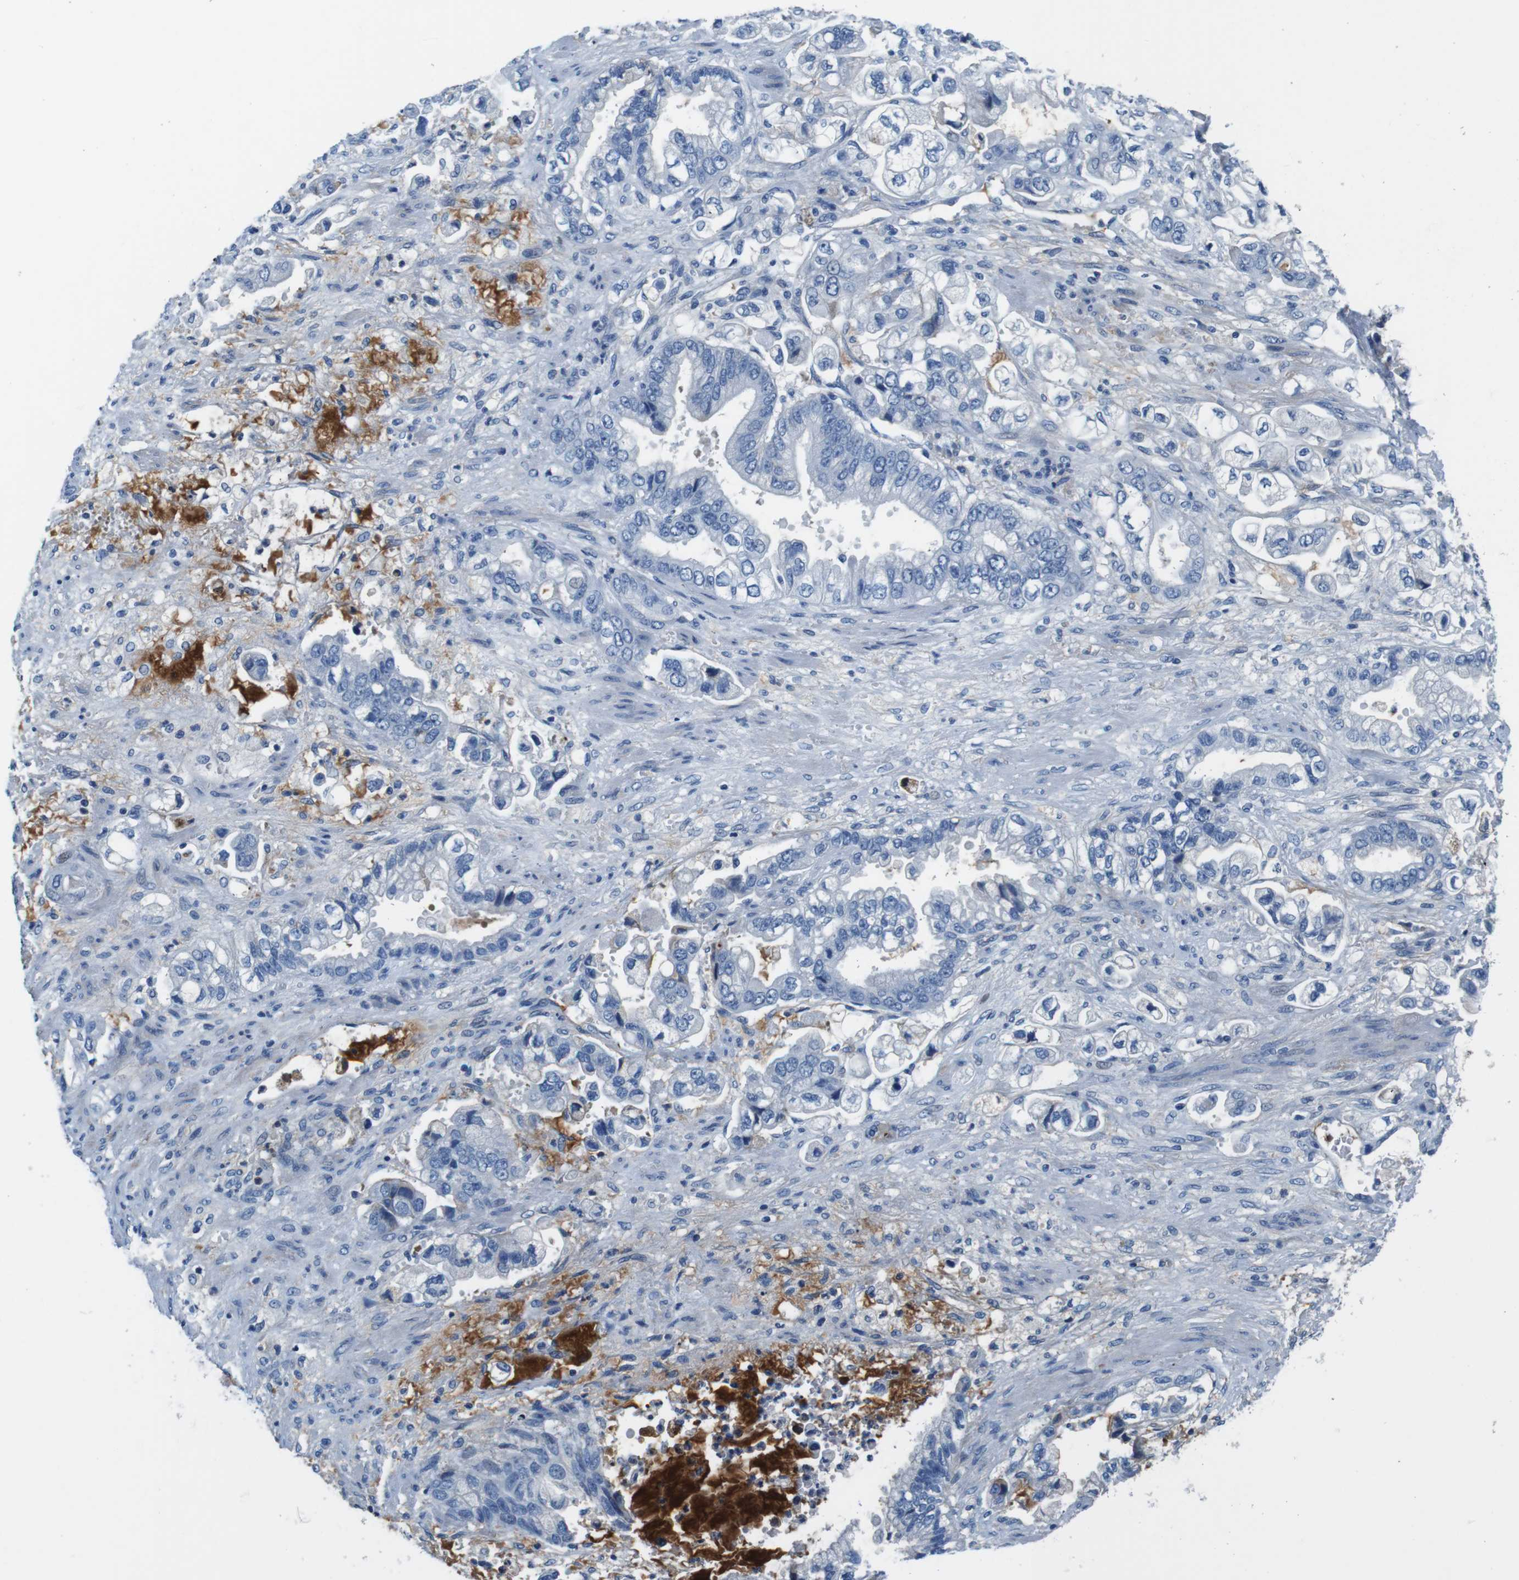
{"staining": {"intensity": "negative", "quantity": "none", "location": "none"}, "tissue": "stomach cancer", "cell_type": "Tumor cells", "image_type": "cancer", "snomed": [{"axis": "morphology", "description": "Normal tissue, NOS"}, {"axis": "morphology", "description": "Adenocarcinoma, NOS"}, {"axis": "topography", "description": "Stomach"}], "caption": "Human stomach cancer stained for a protein using immunohistochemistry demonstrates no positivity in tumor cells.", "gene": "IGKC", "patient": {"sex": "male", "age": 62}}